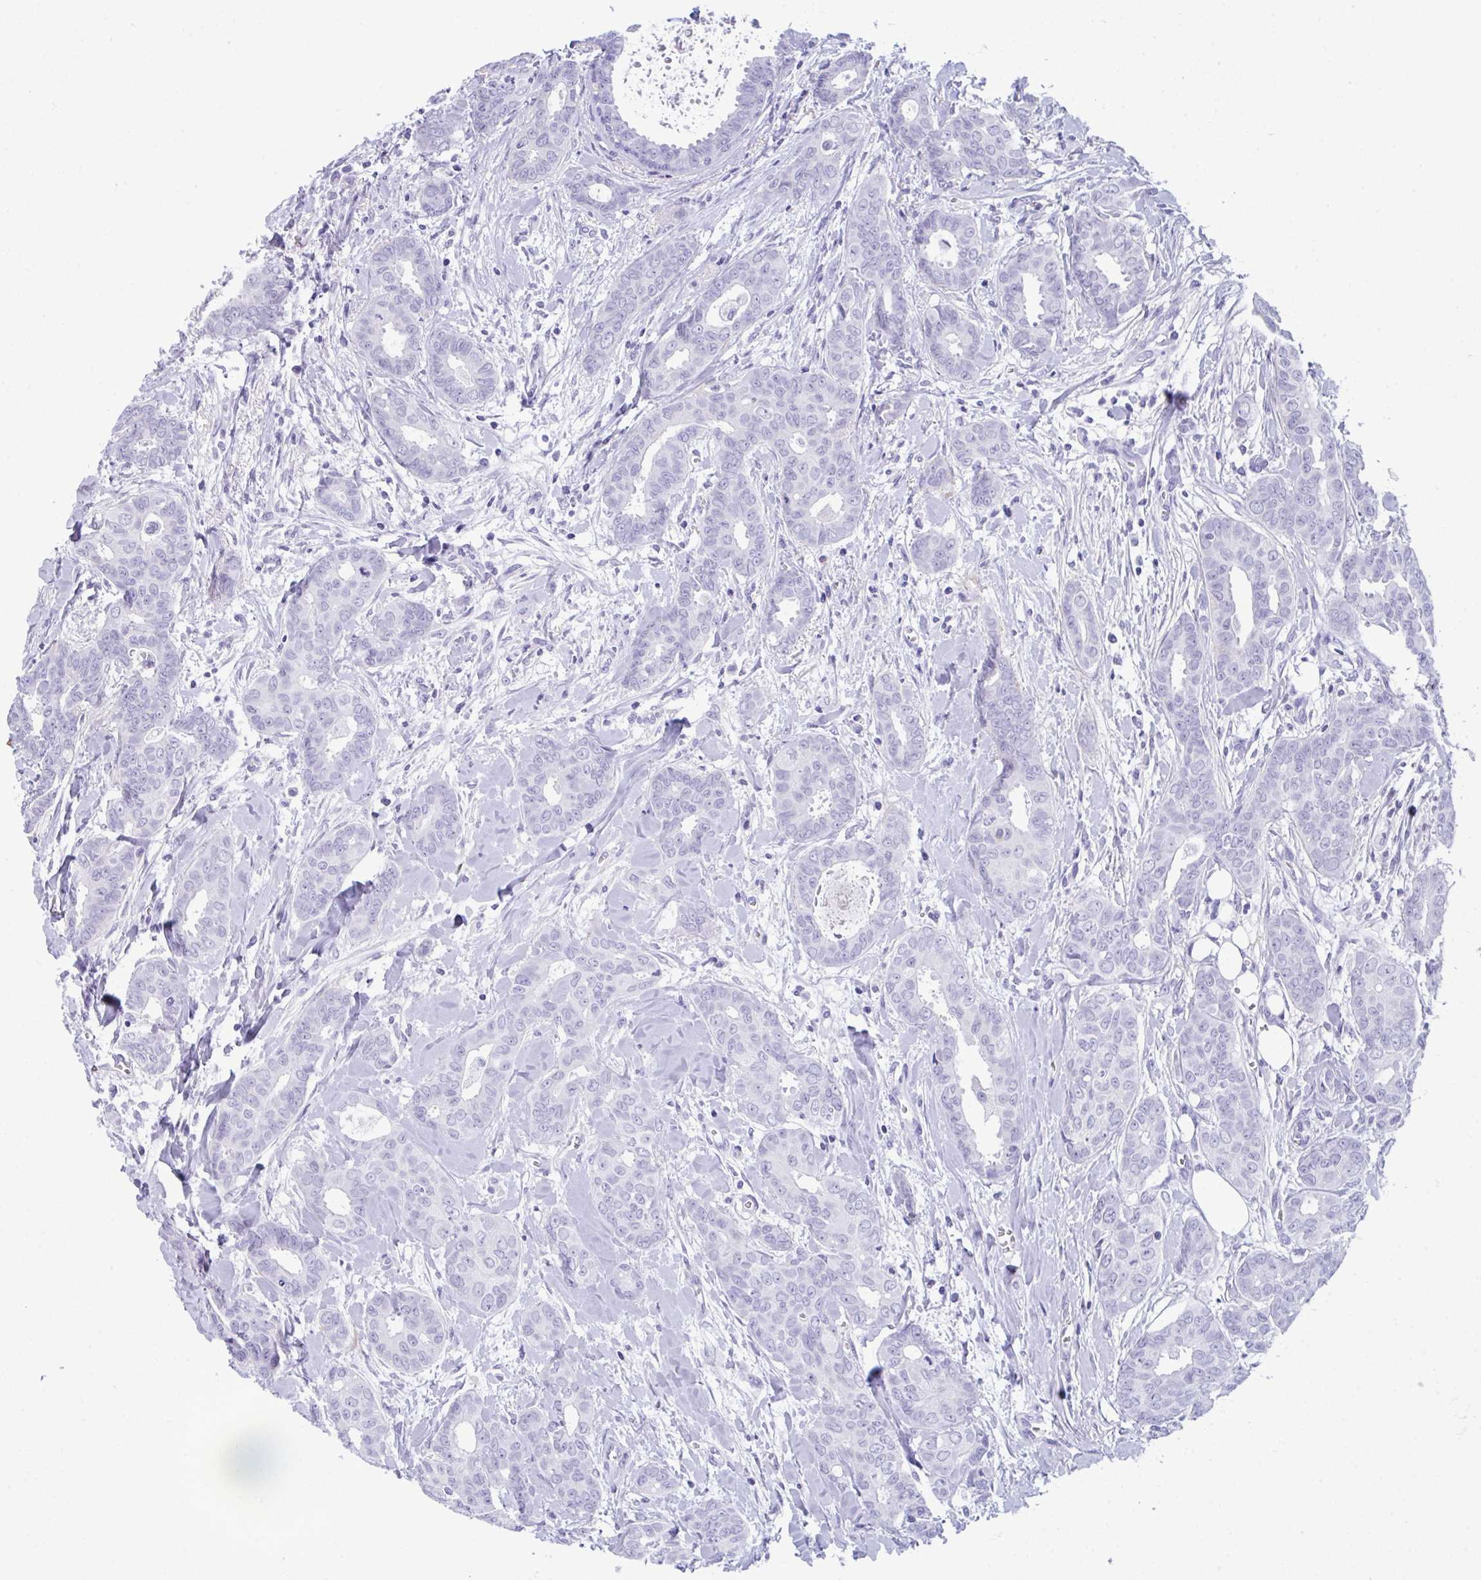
{"staining": {"intensity": "negative", "quantity": "none", "location": "none"}, "tissue": "breast cancer", "cell_type": "Tumor cells", "image_type": "cancer", "snomed": [{"axis": "morphology", "description": "Duct carcinoma"}, {"axis": "topography", "description": "Breast"}], "caption": "Tumor cells are negative for protein expression in human infiltrating ductal carcinoma (breast). (DAB (3,3'-diaminobenzidine) immunohistochemistry (IHC) visualized using brightfield microscopy, high magnification).", "gene": "PIGZ", "patient": {"sex": "female", "age": 45}}